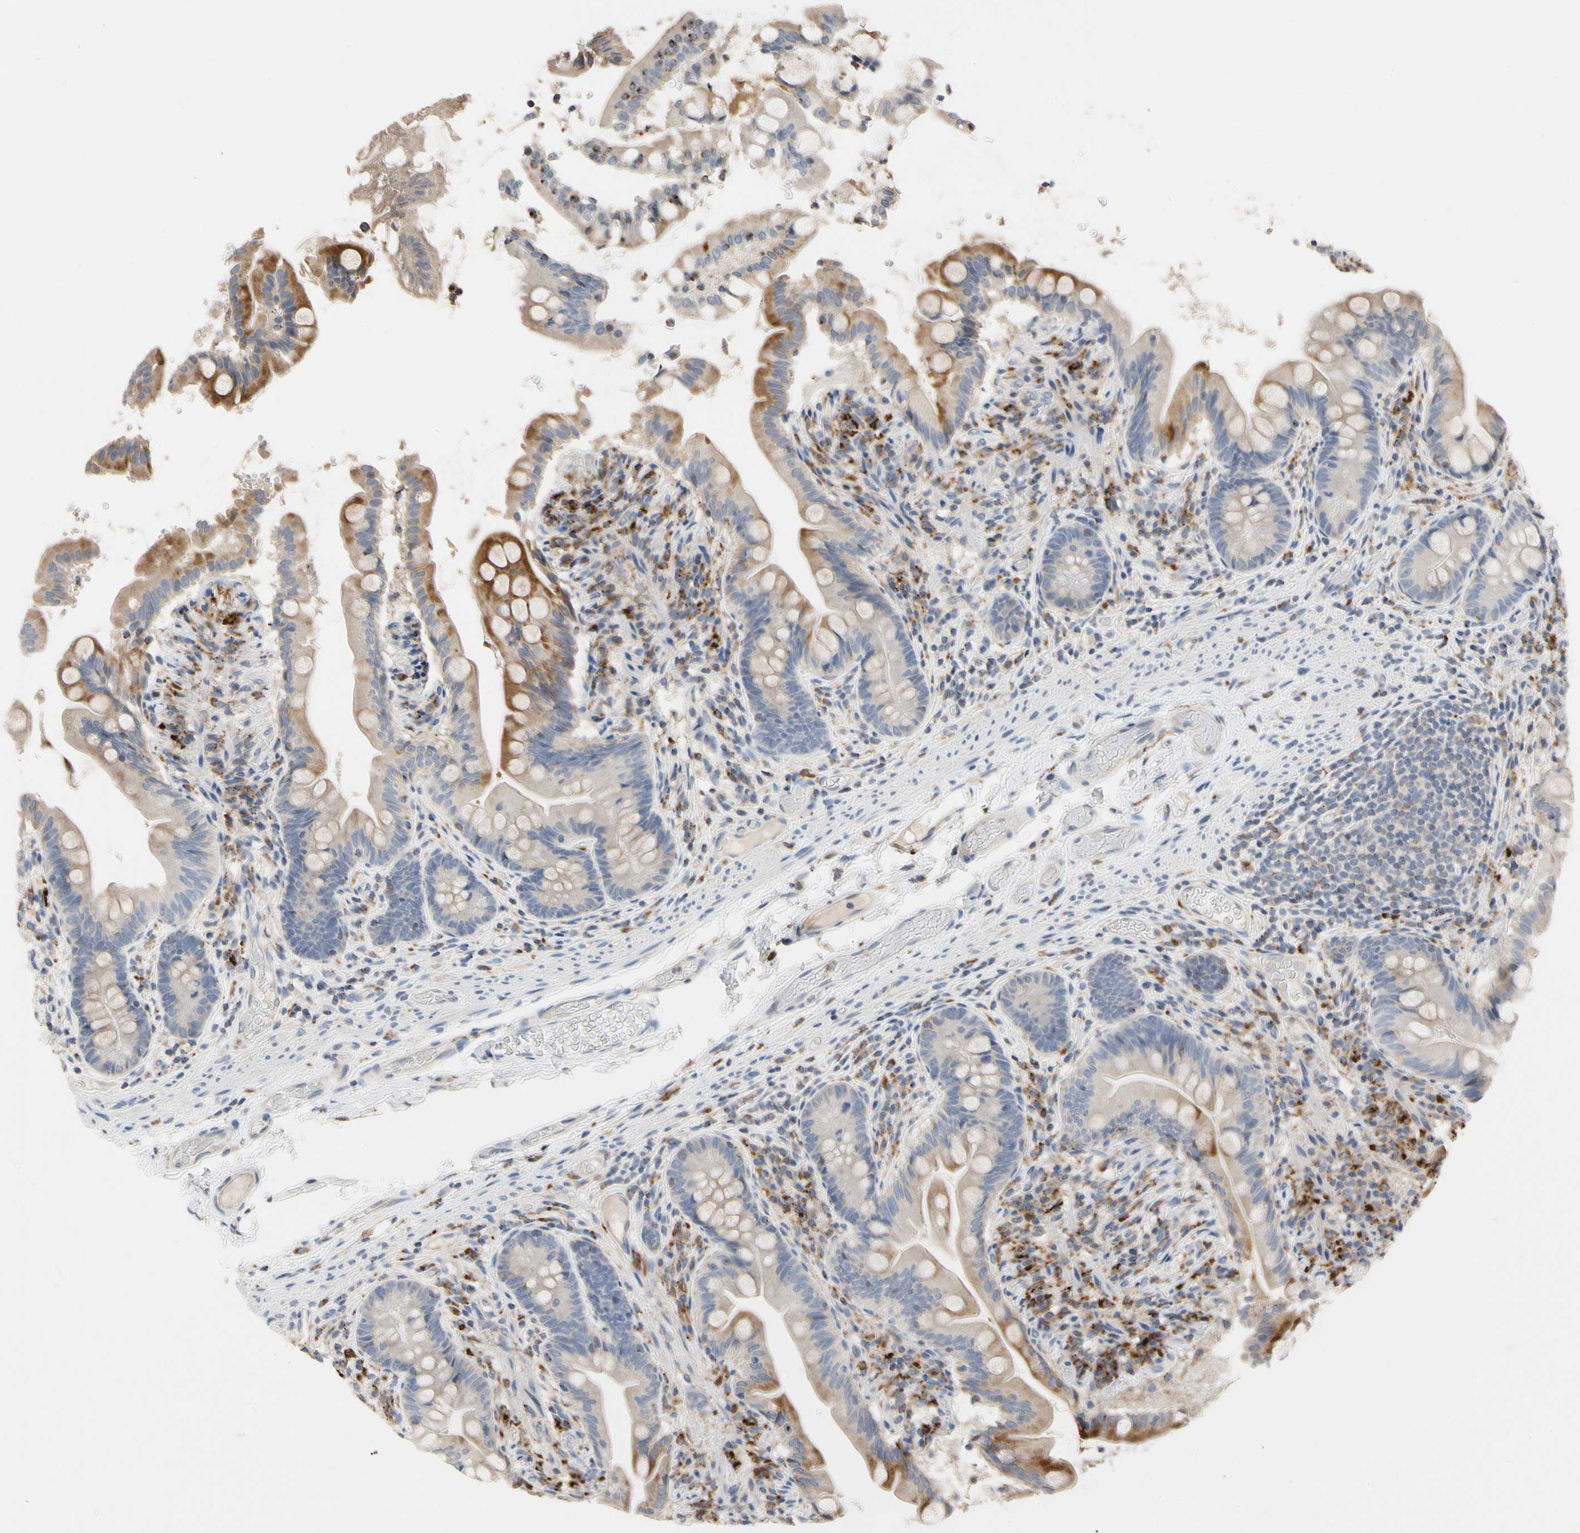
{"staining": {"intensity": "moderate", "quantity": ">75%", "location": "cytoplasmic/membranous"}, "tissue": "small intestine", "cell_type": "Glandular cells", "image_type": "normal", "snomed": [{"axis": "morphology", "description": "Normal tissue, NOS"}, {"axis": "topography", "description": "Small intestine"}], "caption": "Immunohistochemical staining of benign small intestine displays >75% levels of moderate cytoplasmic/membranous protein staining in about >75% of glandular cells. (DAB = brown stain, brightfield microscopy at high magnification).", "gene": "ADA2", "patient": {"sex": "female", "age": 56}}